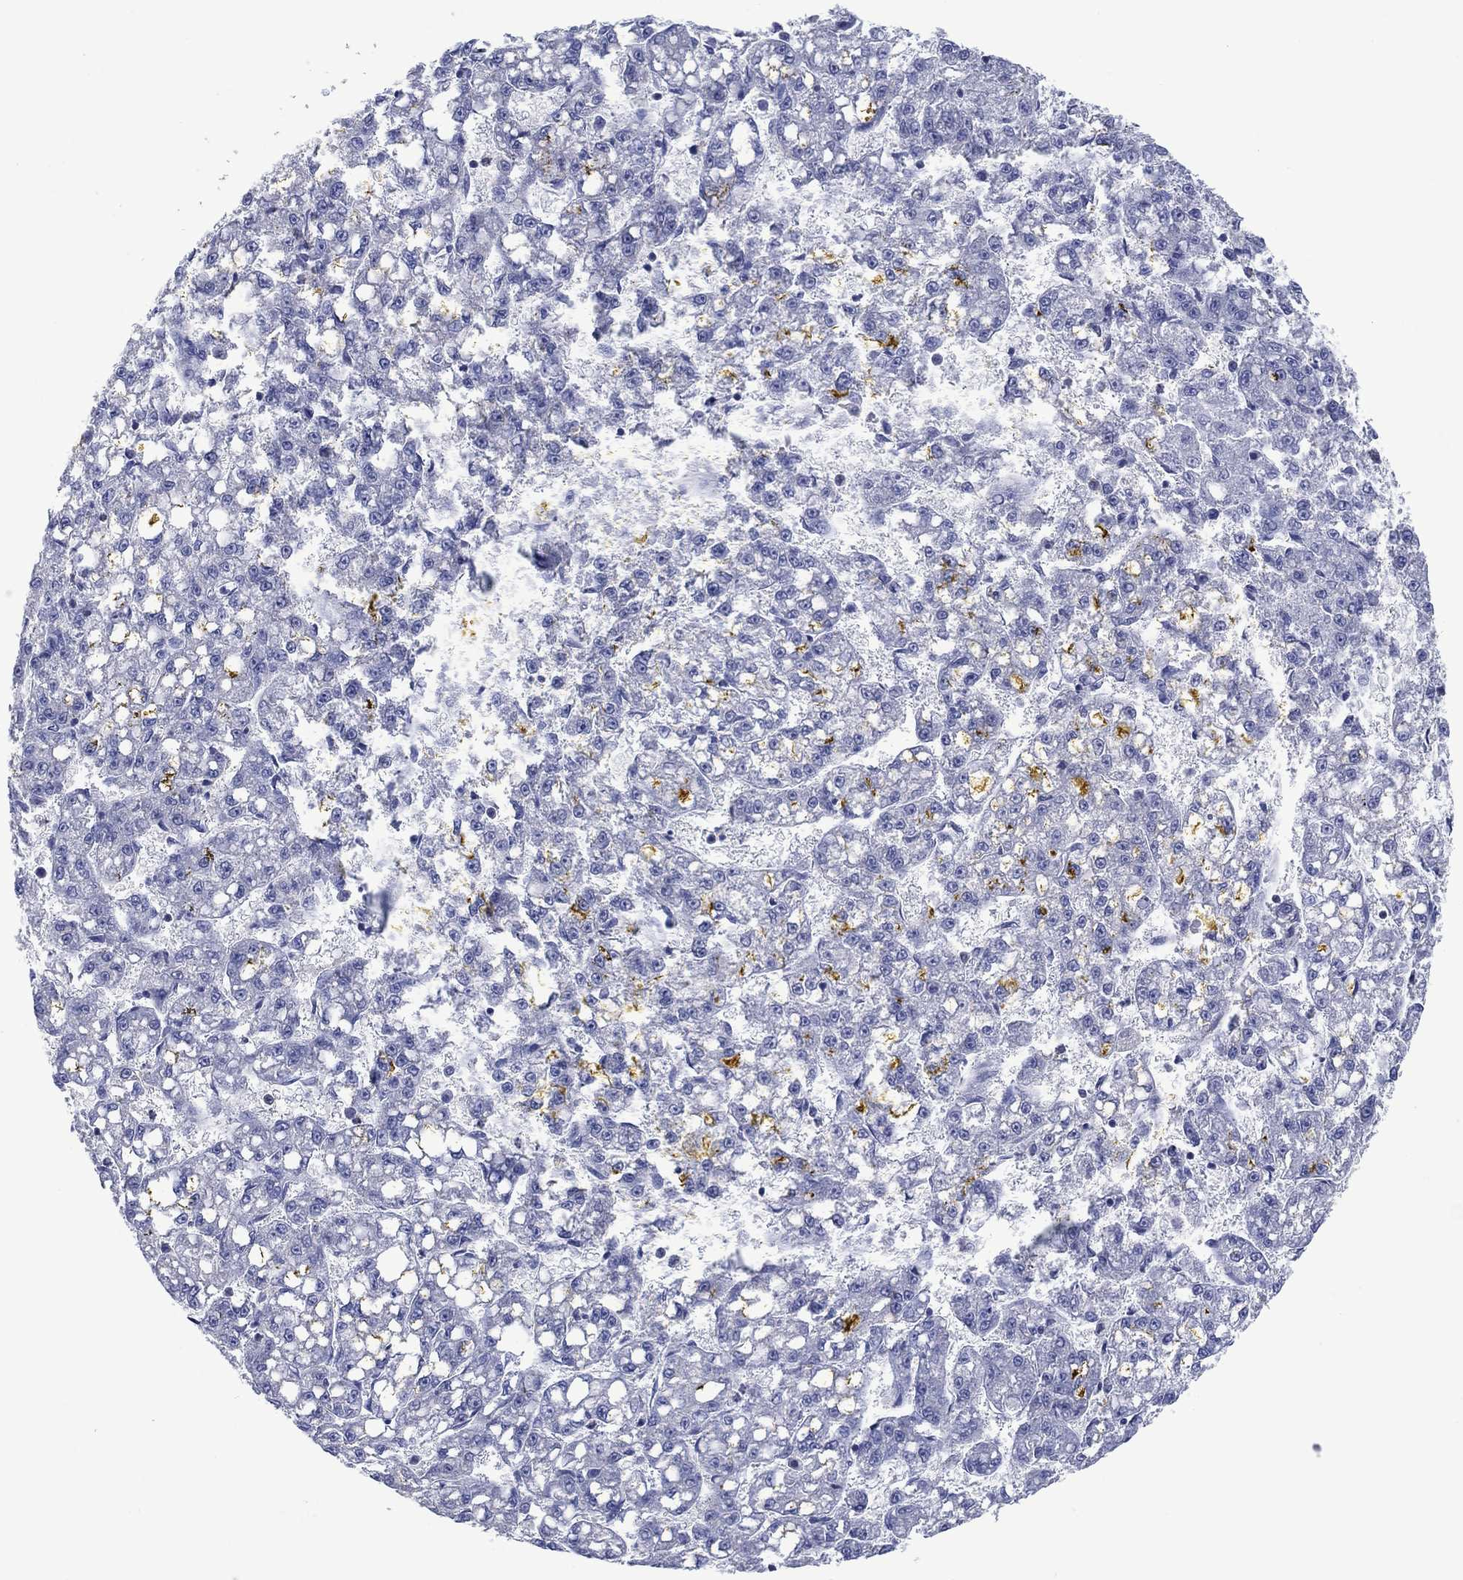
{"staining": {"intensity": "negative", "quantity": "none", "location": "none"}, "tissue": "liver cancer", "cell_type": "Tumor cells", "image_type": "cancer", "snomed": [{"axis": "morphology", "description": "Carcinoma, Hepatocellular, NOS"}, {"axis": "topography", "description": "Liver"}], "caption": "Protein analysis of liver hepatocellular carcinoma demonstrates no significant staining in tumor cells.", "gene": "FER1L6", "patient": {"sex": "female", "age": 65}}